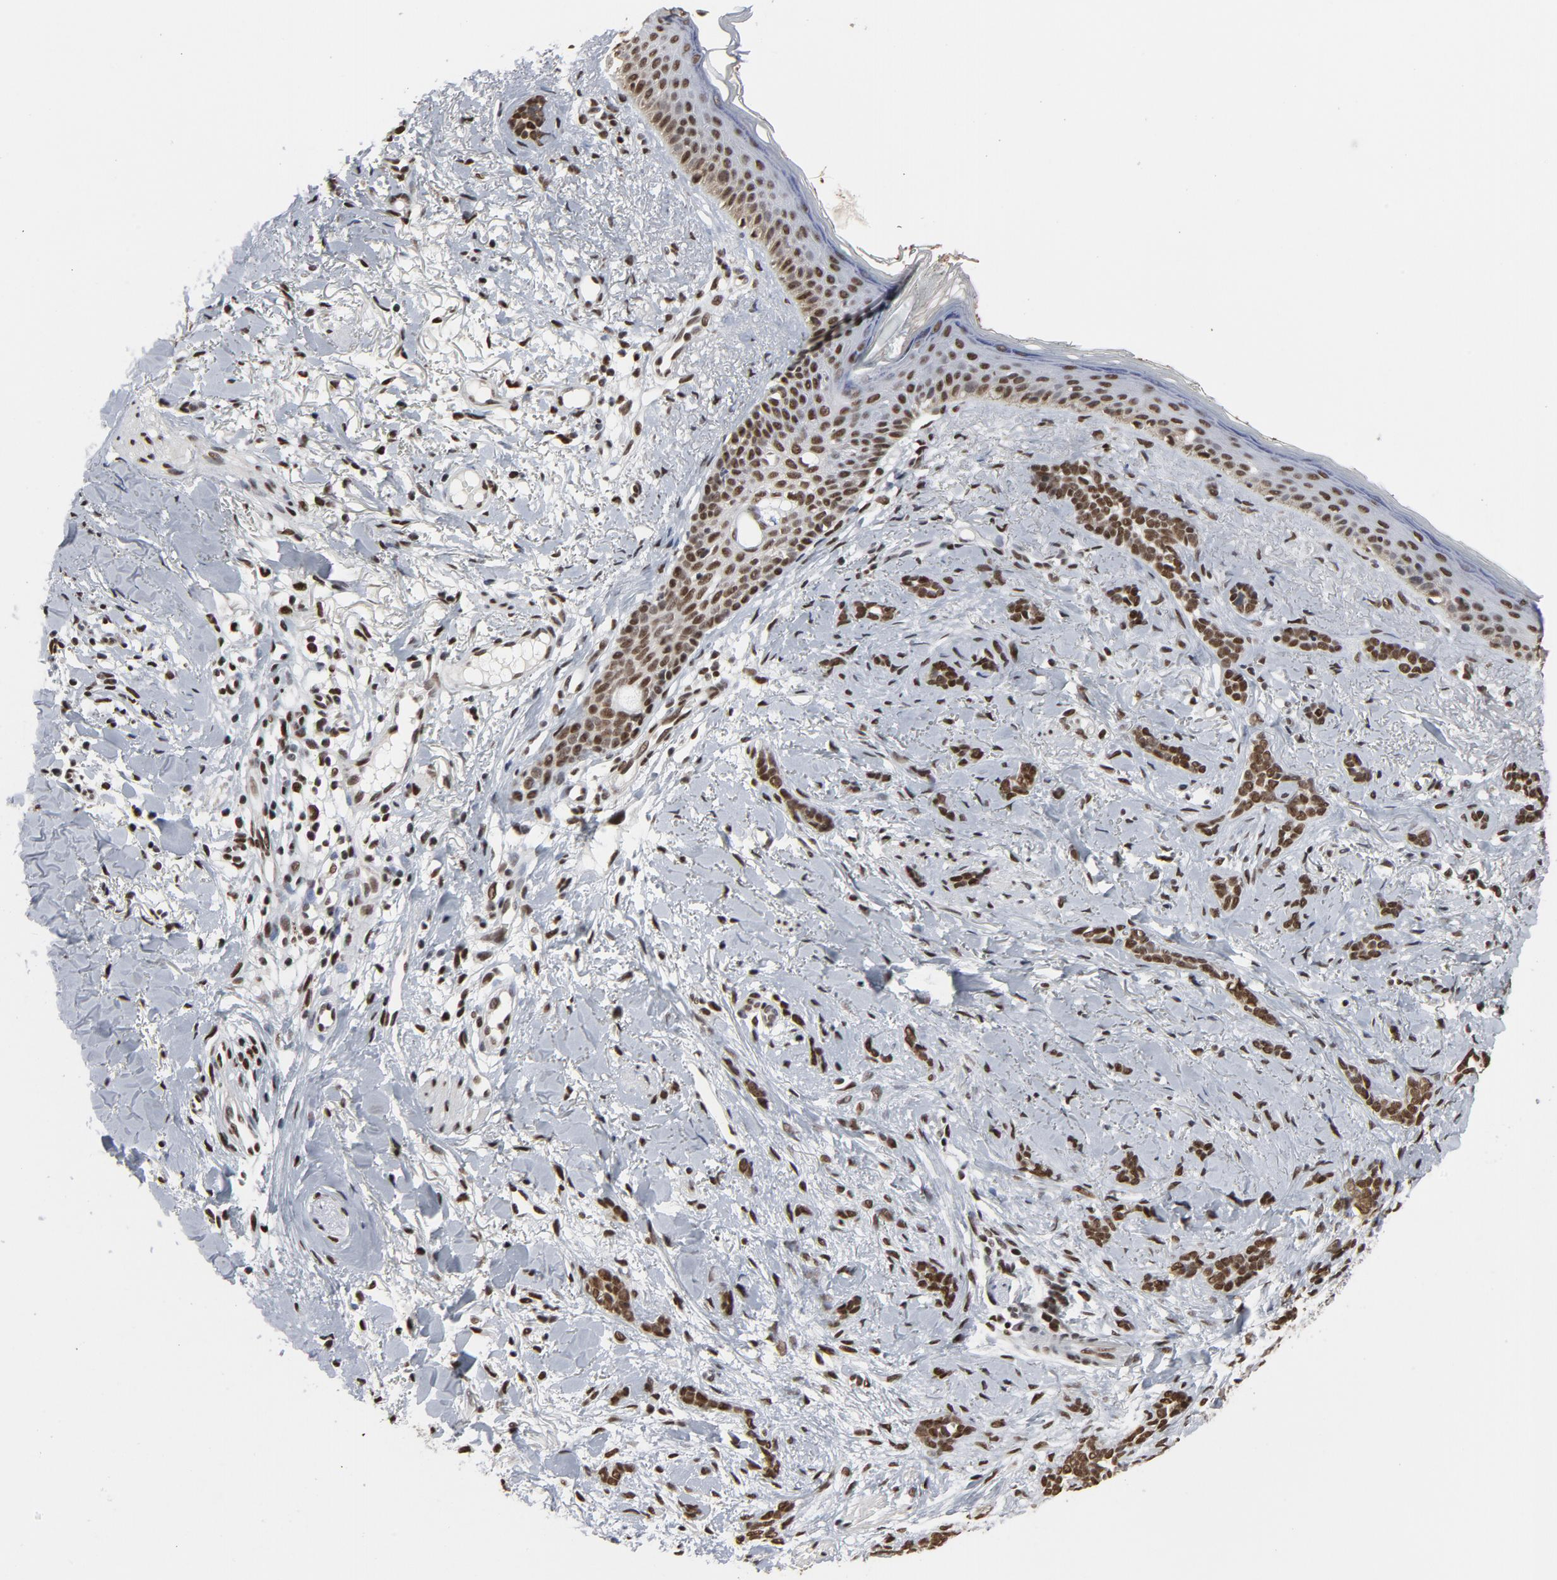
{"staining": {"intensity": "strong", "quantity": ">75%", "location": "nuclear"}, "tissue": "skin cancer", "cell_type": "Tumor cells", "image_type": "cancer", "snomed": [{"axis": "morphology", "description": "Basal cell carcinoma"}, {"axis": "topography", "description": "Skin"}], "caption": "High-magnification brightfield microscopy of skin cancer stained with DAB (brown) and counterstained with hematoxylin (blue). tumor cells exhibit strong nuclear expression is seen in about>75% of cells.", "gene": "MRE11", "patient": {"sex": "female", "age": 37}}